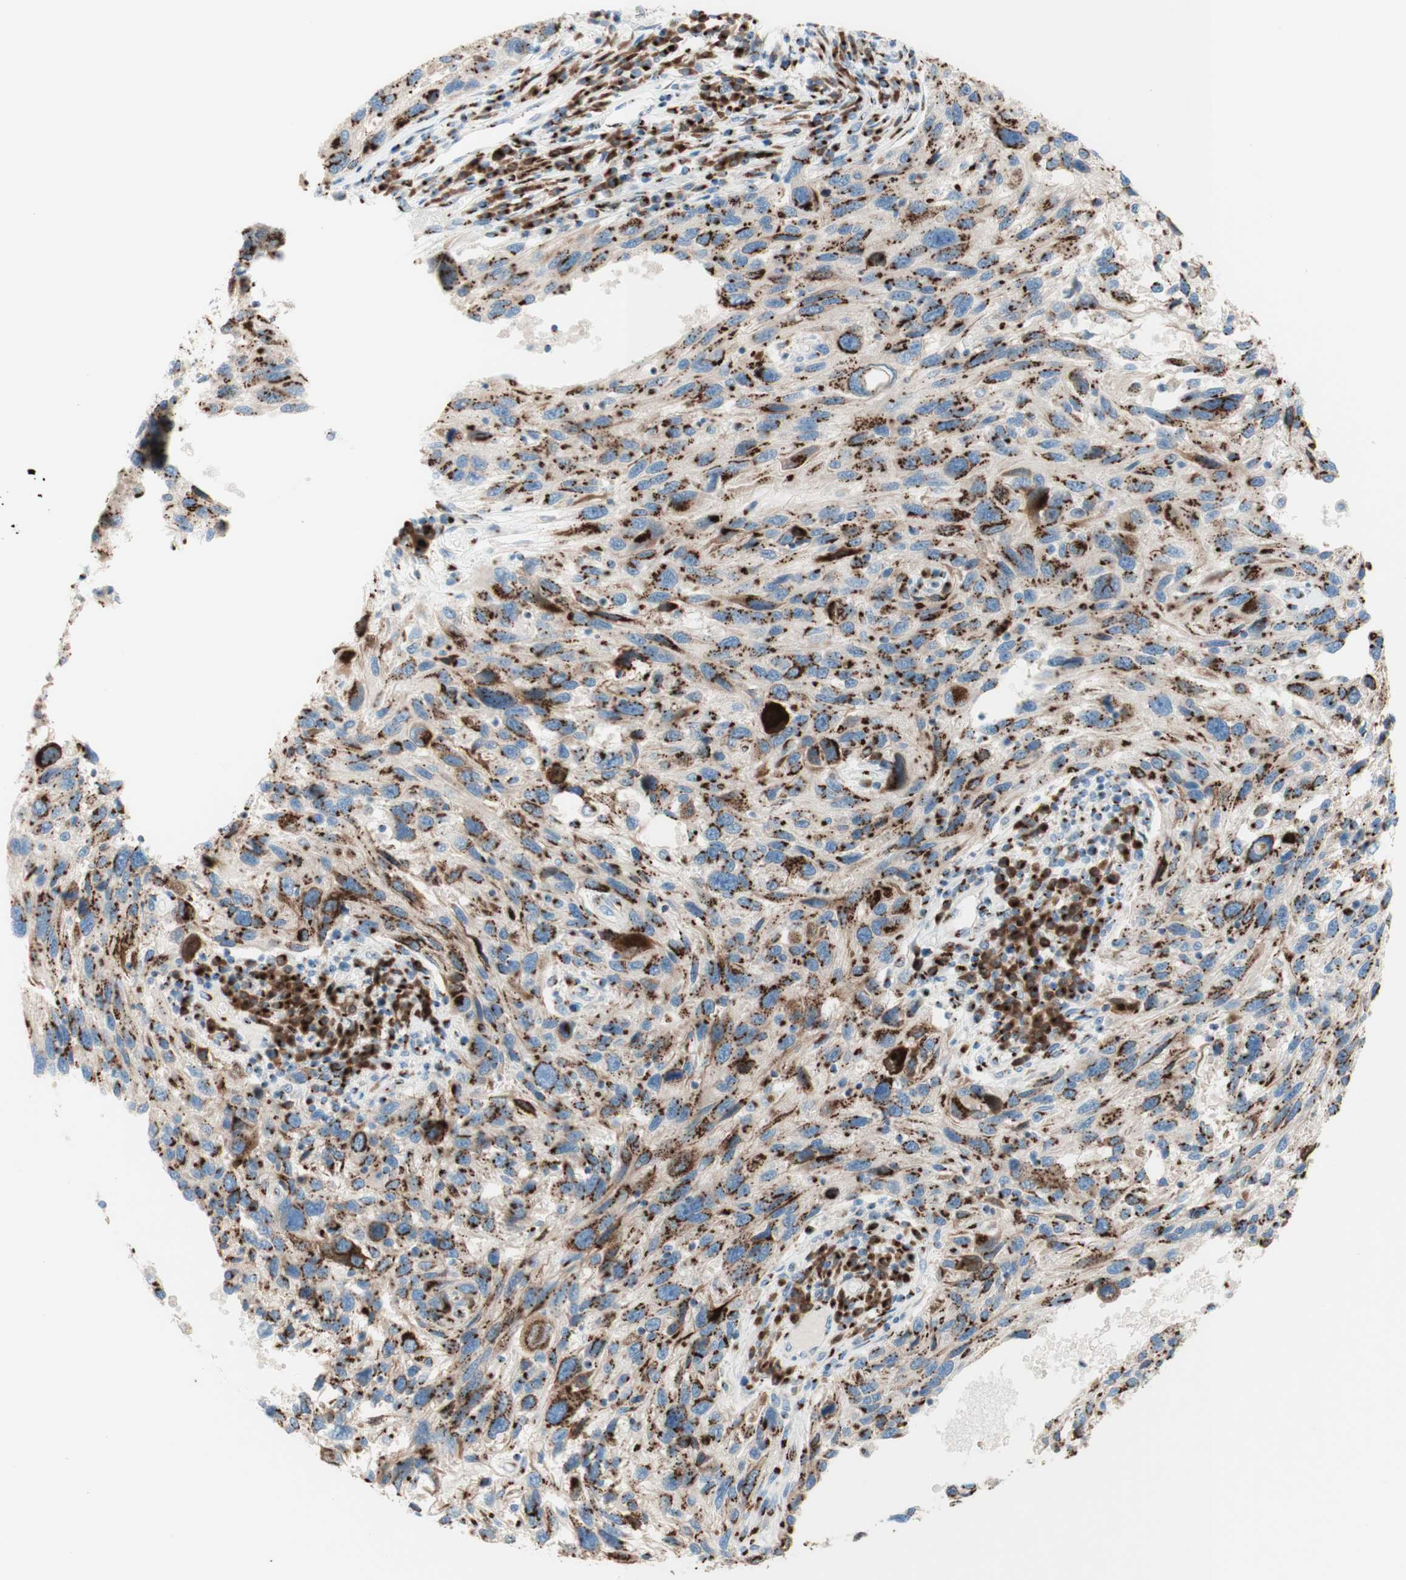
{"staining": {"intensity": "strong", "quantity": ">75%", "location": "cytoplasmic/membranous"}, "tissue": "melanoma", "cell_type": "Tumor cells", "image_type": "cancer", "snomed": [{"axis": "morphology", "description": "Malignant melanoma, NOS"}, {"axis": "topography", "description": "Skin"}], "caption": "A high amount of strong cytoplasmic/membranous expression is present in approximately >75% of tumor cells in melanoma tissue.", "gene": "GOLGB1", "patient": {"sex": "male", "age": 53}}